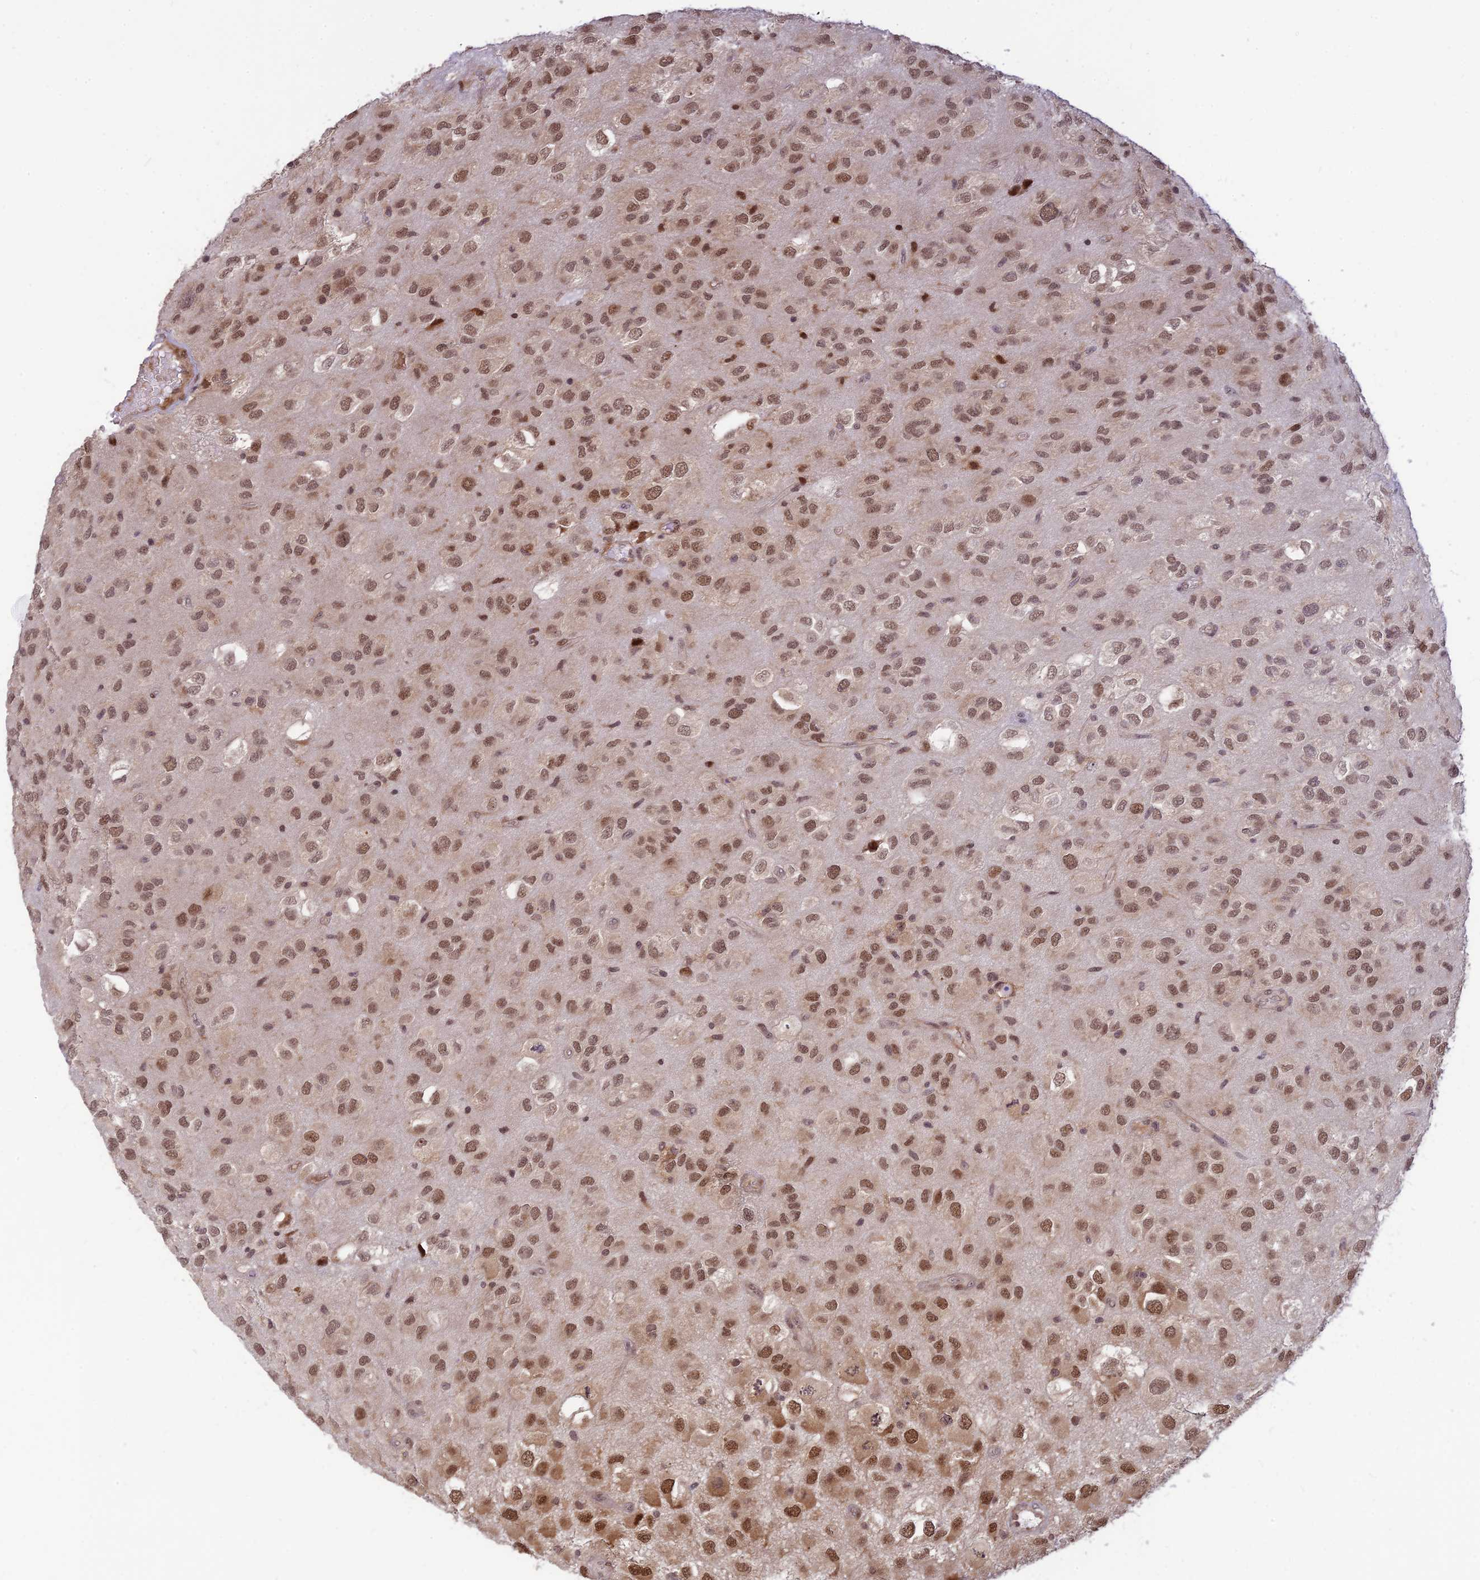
{"staining": {"intensity": "moderate", "quantity": ">75%", "location": "nuclear"}, "tissue": "glioma", "cell_type": "Tumor cells", "image_type": "cancer", "snomed": [{"axis": "morphology", "description": "Glioma, malignant, Low grade"}, {"axis": "topography", "description": "Brain"}], "caption": "Glioma tissue displays moderate nuclear expression in about >75% of tumor cells", "gene": "ASPDH", "patient": {"sex": "male", "age": 66}}